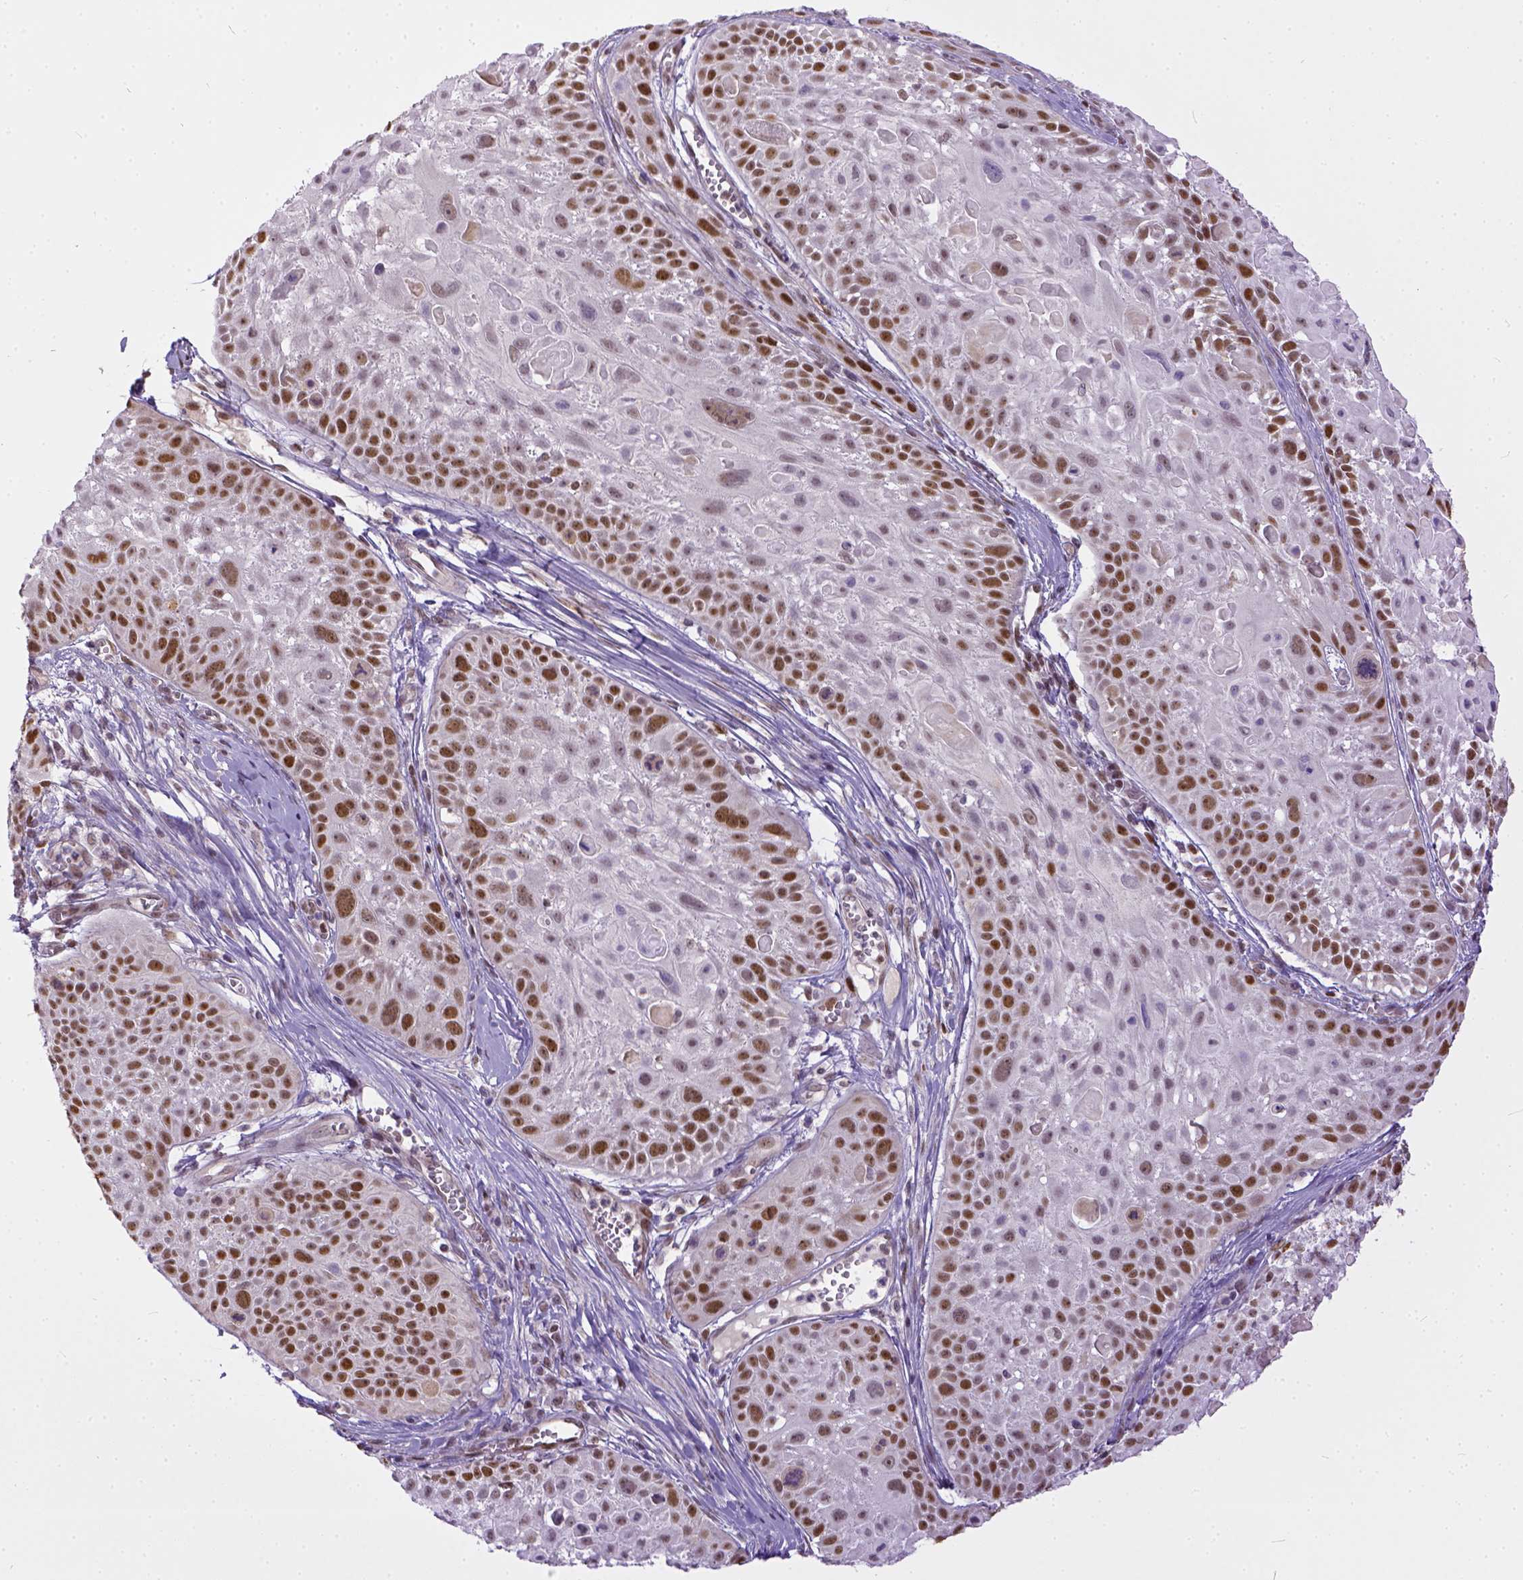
{"staining": {"intensity": "moderate", "quantity": ">75%", "location": "nuclear"}, "tissue": "skin cancer", "cell_type": "Tumor cells", "image_type": "cancer", "snomed": [{"axis": "morphology", "description": "Squamous cell carcinoma, NOS"}, {"axis": "topography", "description": "Skin"}, {"axis": "topography", "description": "Anal"}], "caption": "Immunohistochemistry (DAB) staining of human skin squamous cell carcinoma shows moderate nuclear protein positivity in about >75% of tumor cells.", "gene": "ERCC1", "patient": {"sex": "female", "age": 75}}